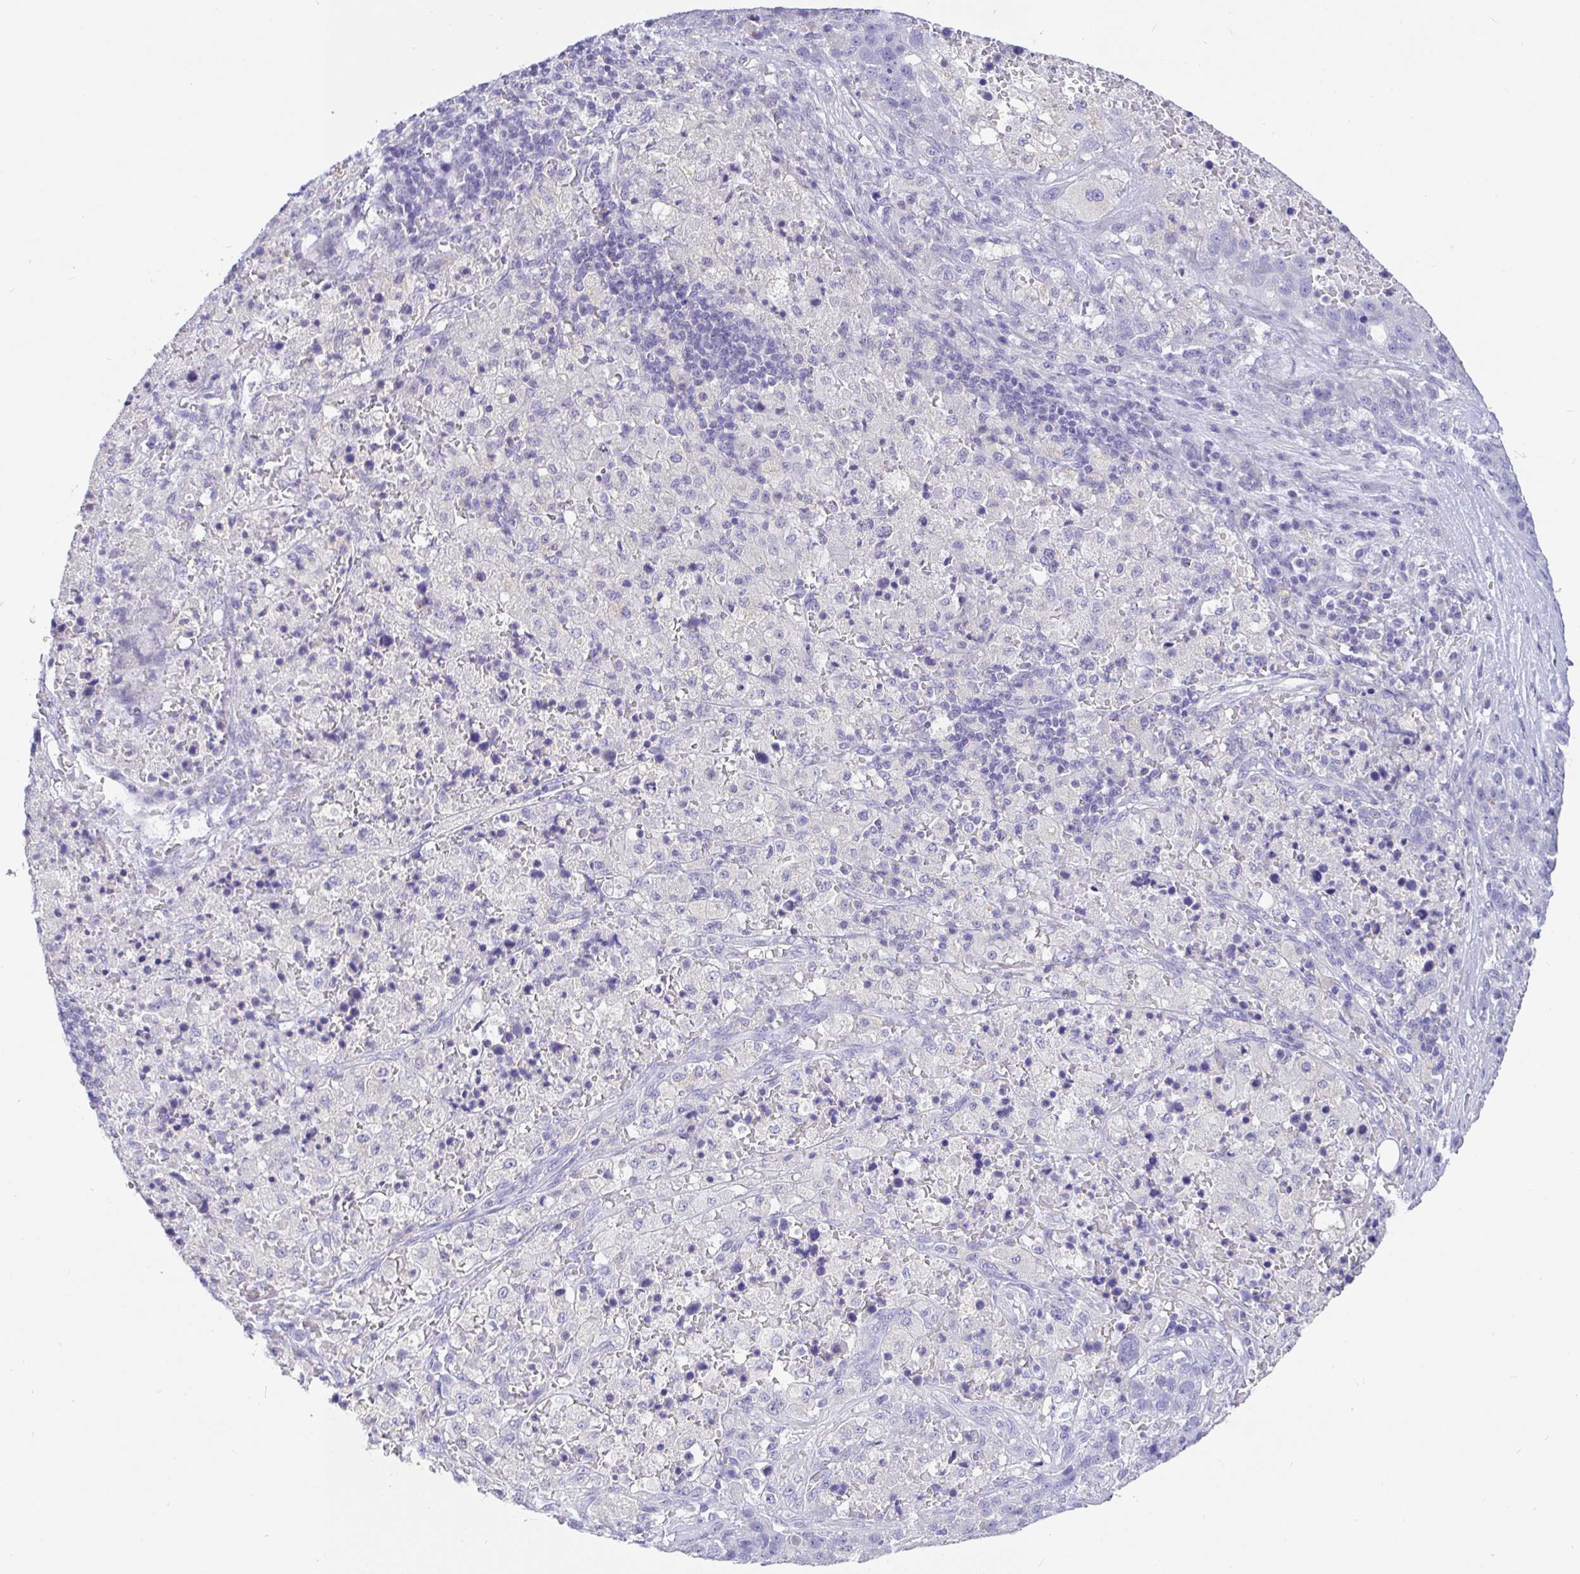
{"staining": {"intensity": "negative", "quantity": "none", "location": "none"}, "tissue": "pancreatic cancer", "cell_type": "Tumor cells", "image_type": "cancer", "snomed": [{"axis": "morphology", "description": "Adenocarcinoma, NOS"}, {"axis": "topography", "description": "Pancreas"}], "caption": "Pancreatic cancer (adenocarcinoma) stained for a protein using immunohistochemistry exhibits no staining tumor cells.", "gene": "TPTE", "patient": {"sex": "female", "age": 61}}